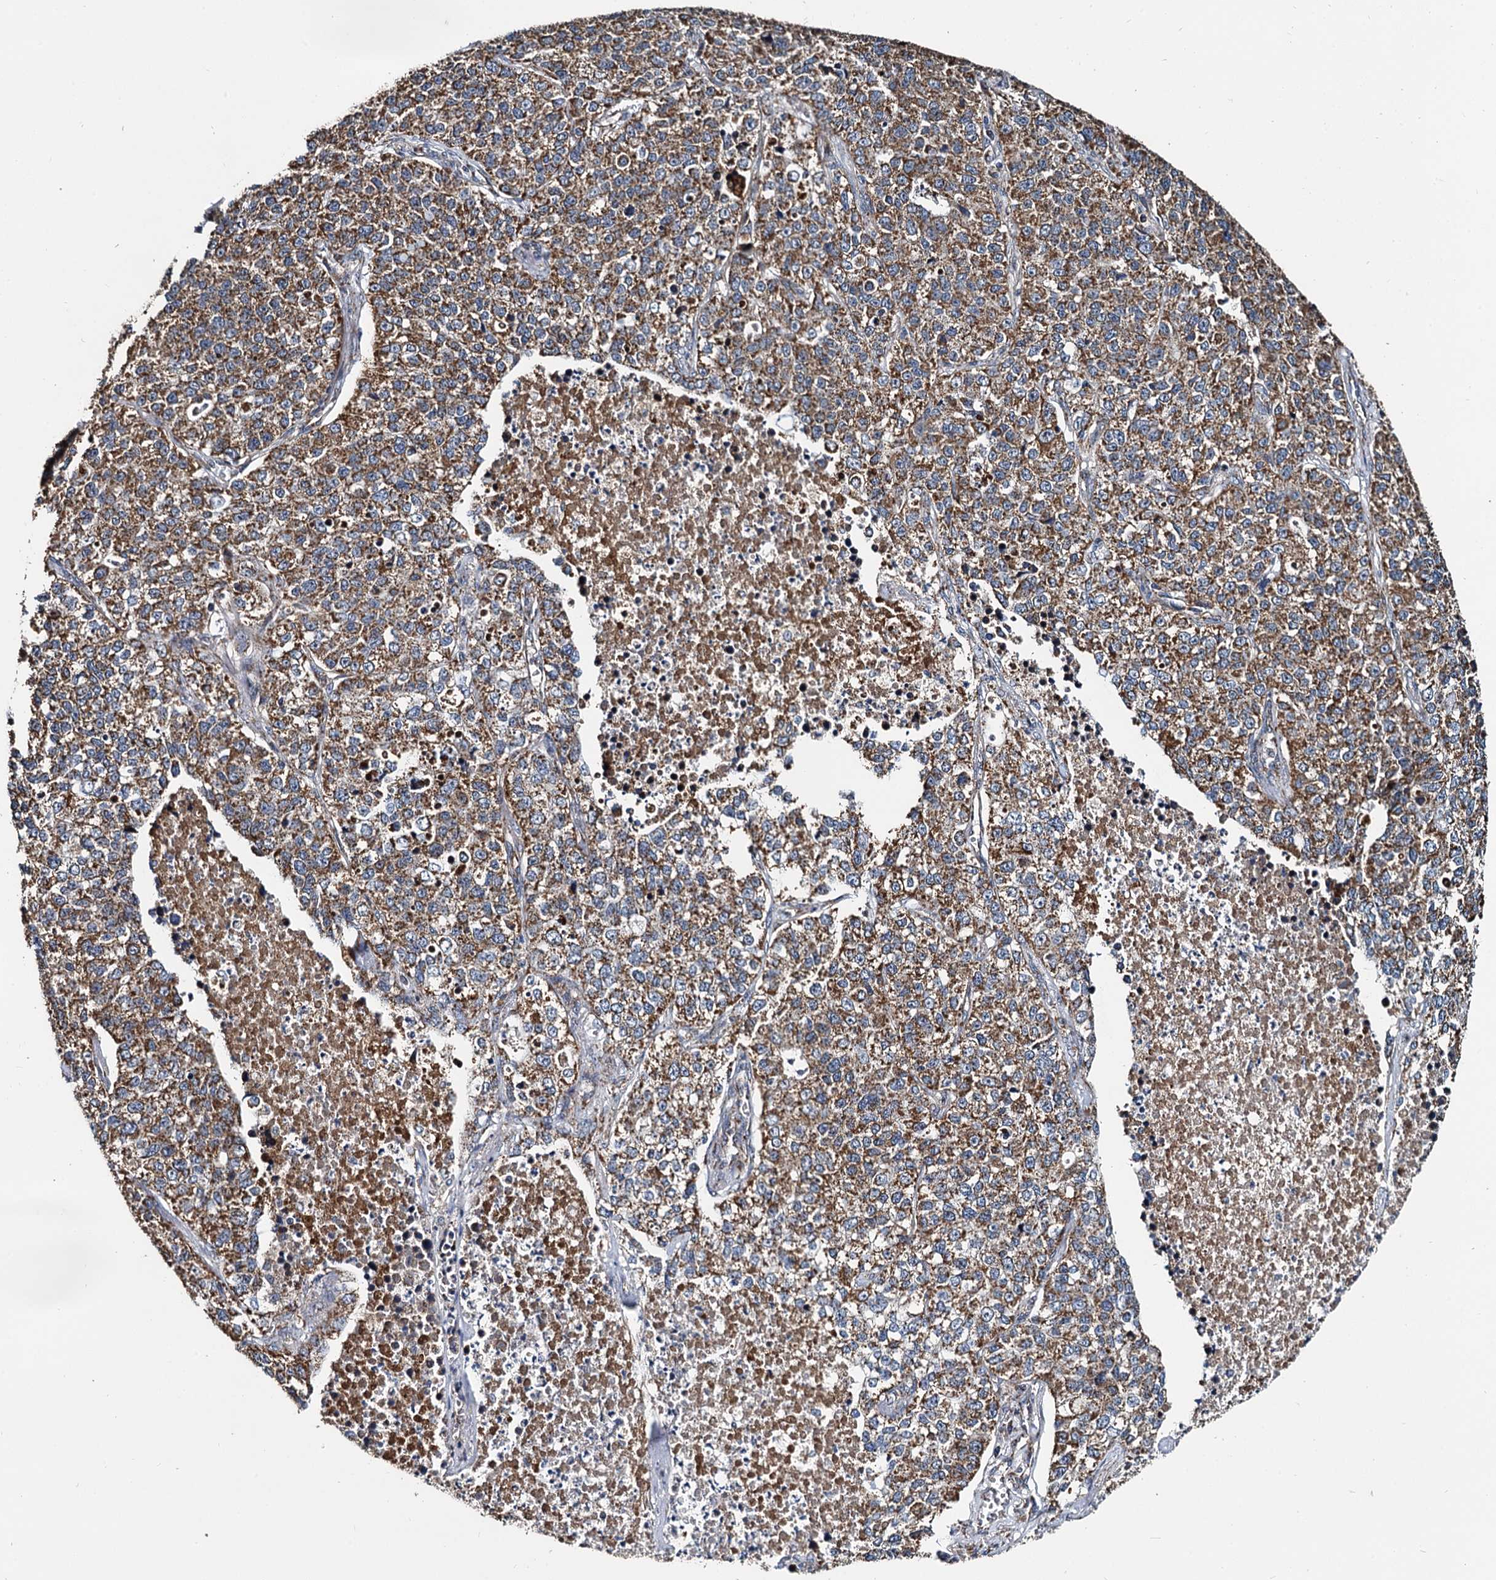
{"staining": {"intensity": "moderate", "quantity": ">75%", "location": "cytoplasmic/membranous"}, "tissue": "lung cancer", "cell_type": "Tumor cells", "image_type": "cancer", "snomed": [{"axis": "morphology", "description": "Adenocarcinoma, NOS"}, {"axis": "topography", "description": "Lung"}], "caption": "Moderate cytoplasmic/membranous staining is appreciated in approximately >75% of tumor cells in adenocarcinoma (lung). The staining was performed using DAB to visualize the protein expression in brown, while the nuclei were stained in blue with hematoxylin (Magnification: 20x).", "gene": "SPRYD3", "patient": {"sex": "male", "age": 49}}